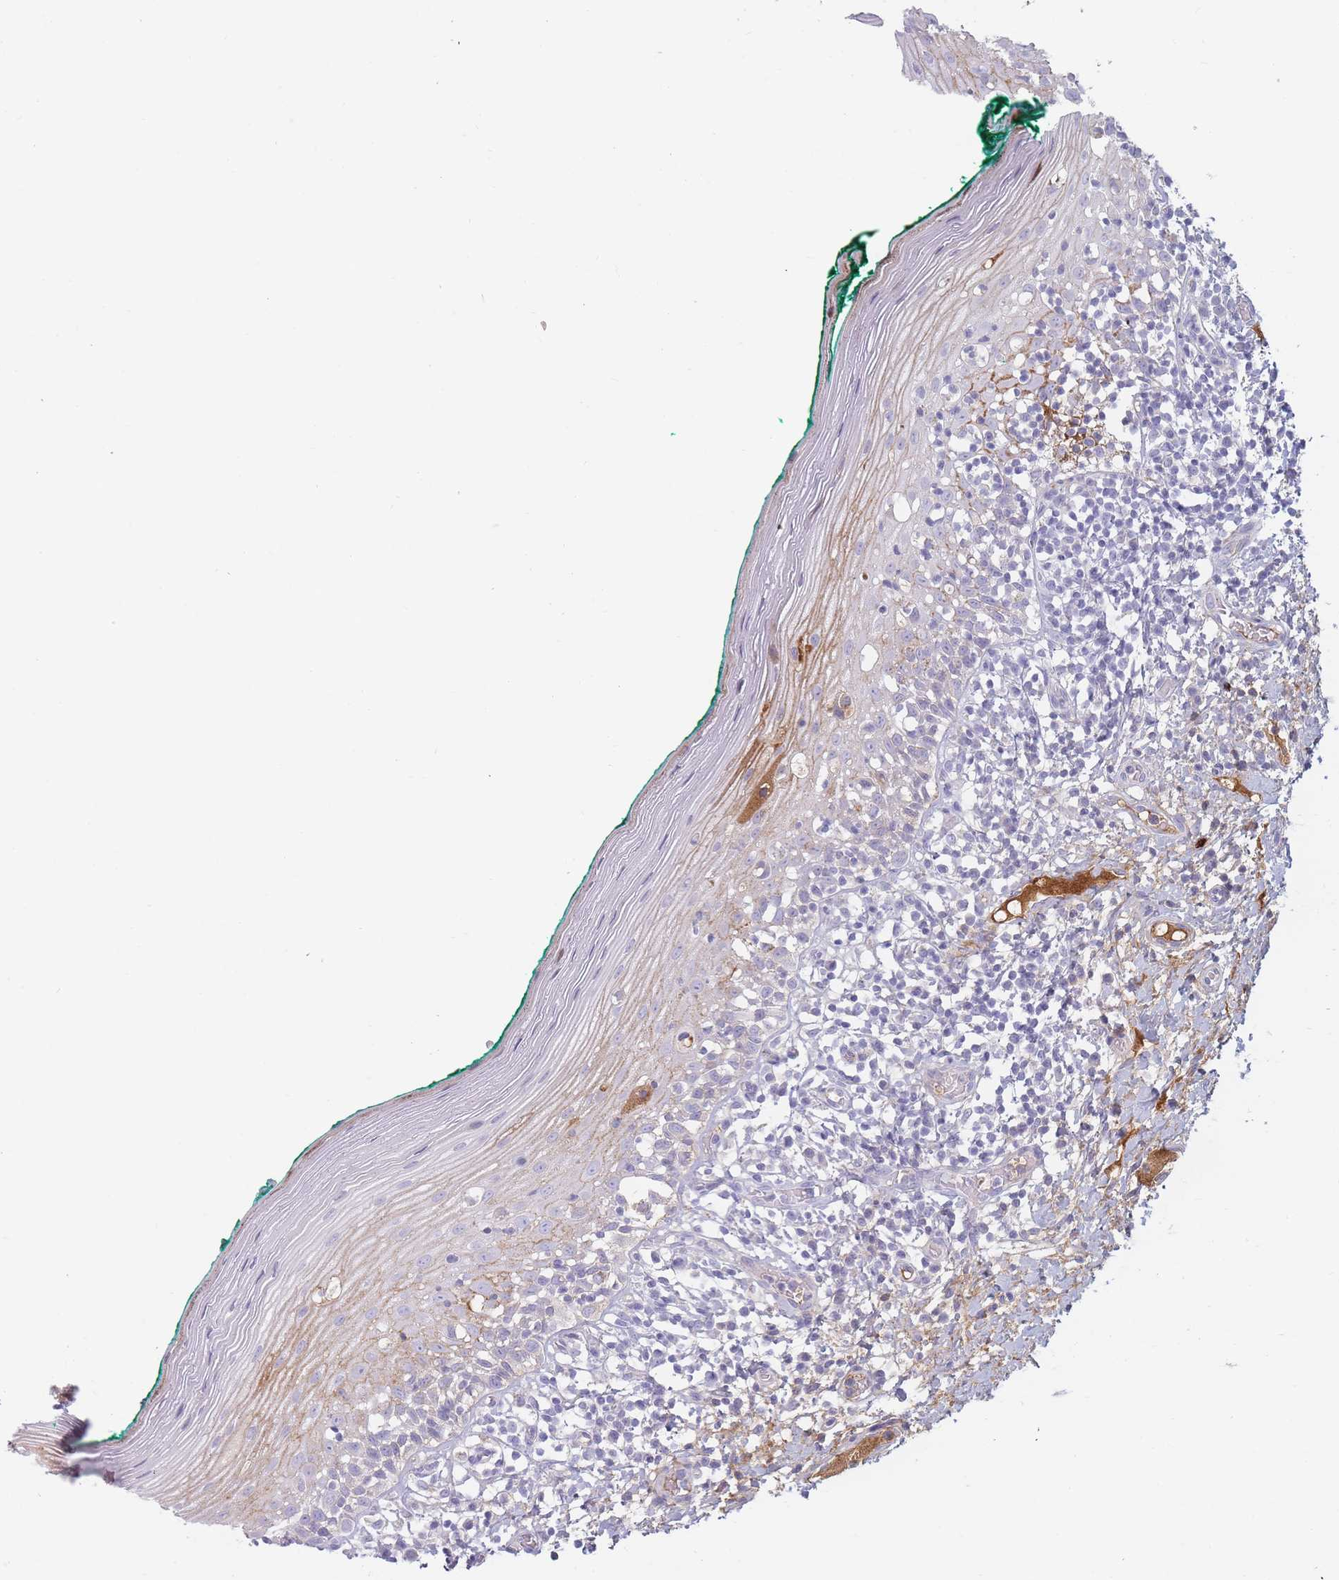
{"staining": {"intensity": "moderate", "quantity": "<25%", "location": "cytoplasmic/membranous"}, "tissue": "oral mucosa", "cell_type": "Squamous epithelial cells", "image_type": "normal", "snomed": [{"axis": "morphology", "description": "Normal tissue, NOS"}, {"axis": "topography", "description": "Oral tissue"}], "caption": "A brown stain highlights moderate cytoplasmic/membranous positivity of a protein in squamous epithelial cells of benign human oral mucosa. (IHC, brightfield microscopy, high magnification).", "gene": "PRG4", "patient": {"sex": "female", "age": 83}}